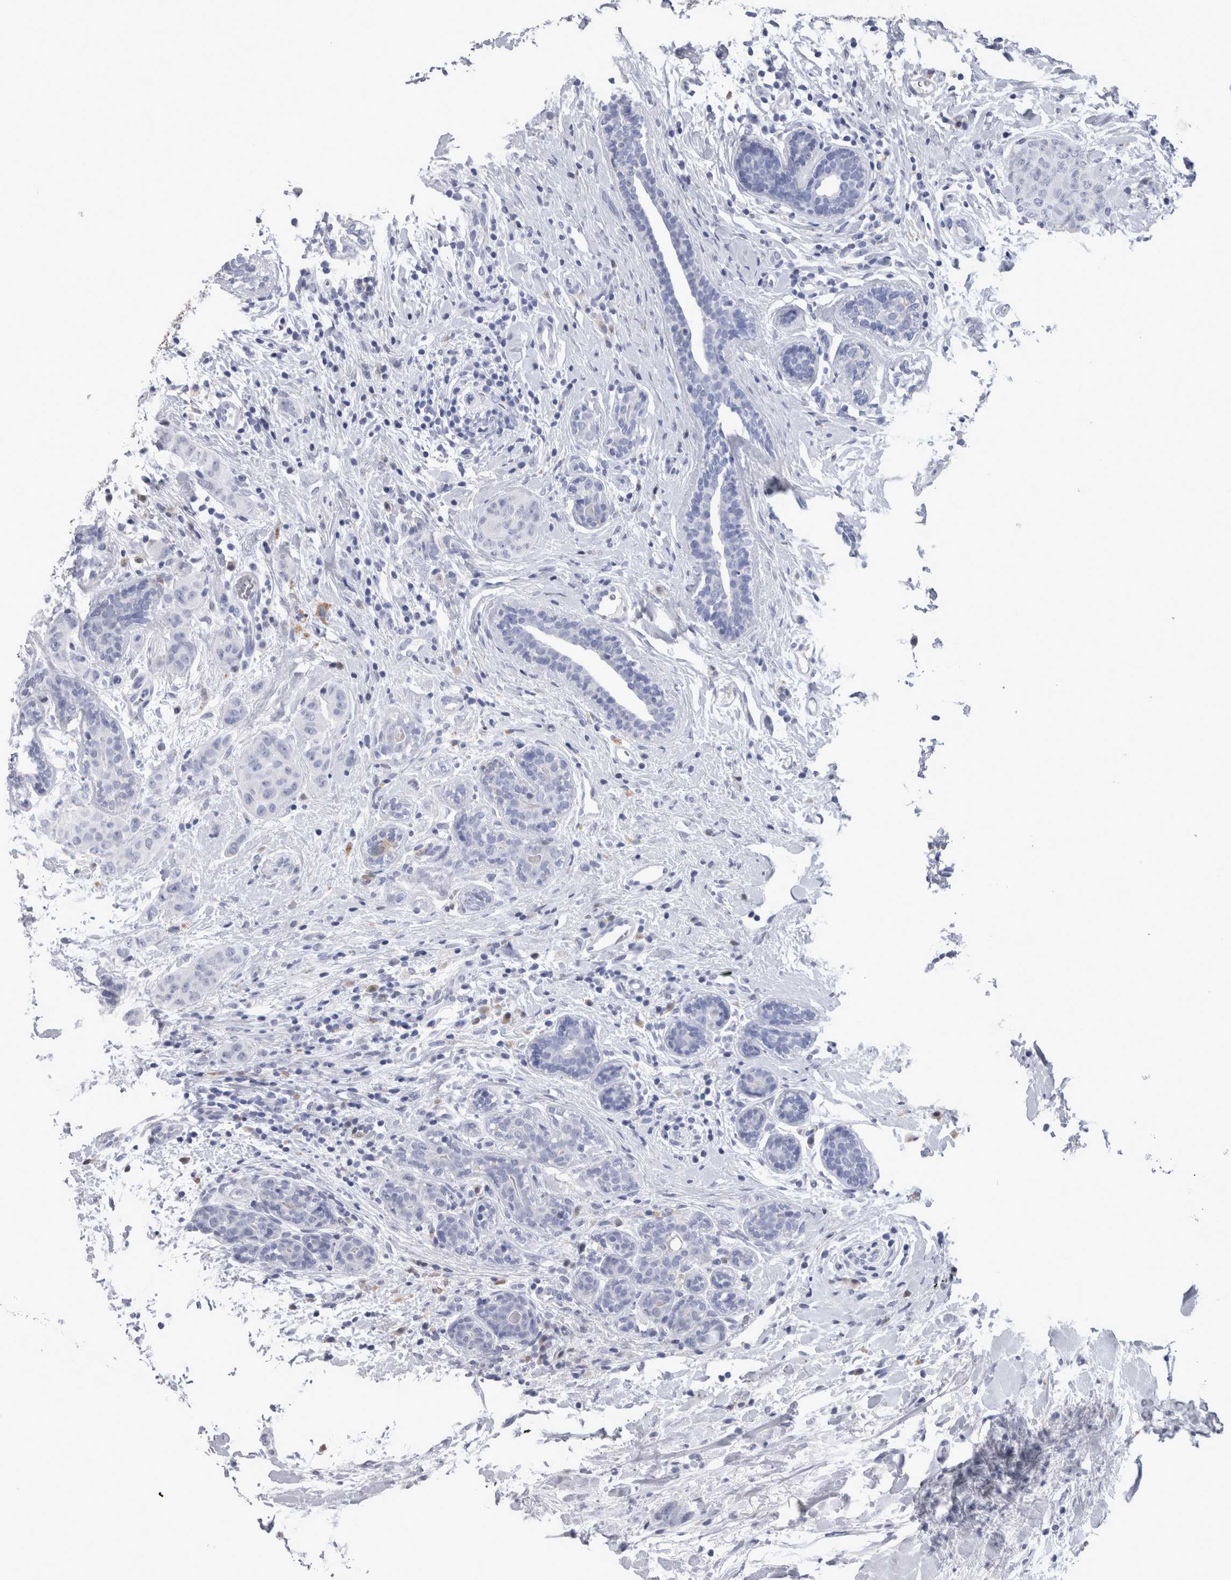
{"staining": {"intensity": "negative", "quantity": "none", "location": "none"}, "tissue": "breast cancer", "cell_type": "Tumor cells", "image_type": "cancer", "snomed": [{"axis": "morphology", "description": "Normal tissue, NOS"}, {"axis": "morphology", "description": "Duct carcinoma"}, {"axis": "topography", "description": "Breast"}], "caption": "Tumor cells show no significant positivity in breast cancer (infiltrating ductal carcinoma).", "gene": "CA8", "patient": {"sex": "female", "age": 40}}